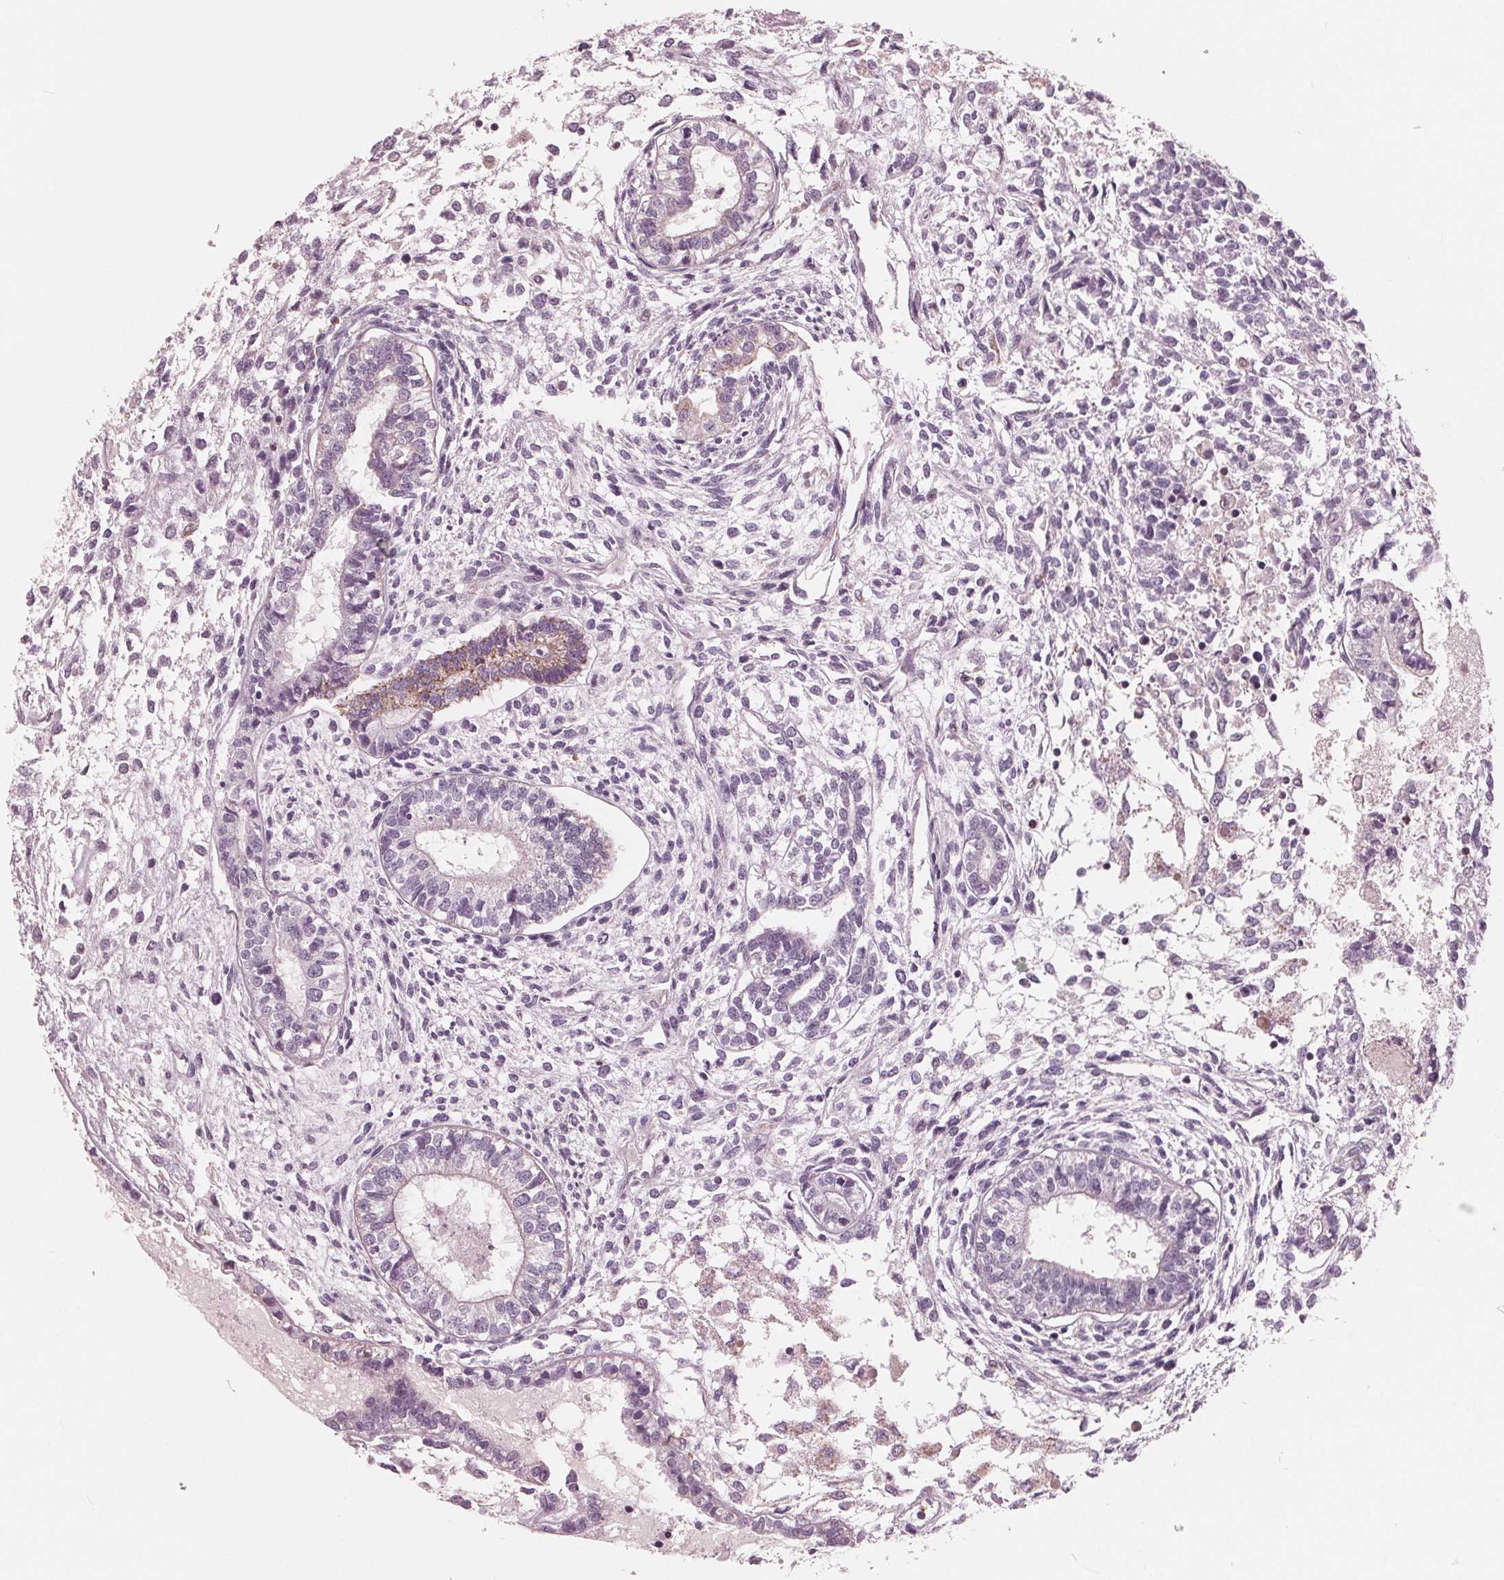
{"staining": {"intensity": "weak", "quantity": "<25%", "location": "cytoplasmic/membranous"}, "tissue": "testis cancer", "cell_type": "Tumor cells", "image_type": "cancer", "snomed": [{"axis": "morphology", "description": "Carcinoma, Embryonal, NOS"}, {"axis": "topography", "description": "Testis"}], "caption": "DAB (3,3'-diaminobenzidine) immunohistochemical staining of testis cancer (embryonal carcinoma) displays no significant positivity in tumor cells.", "gene": "DCAF4L2", "patient": {"sex": "male", "age": 37}}